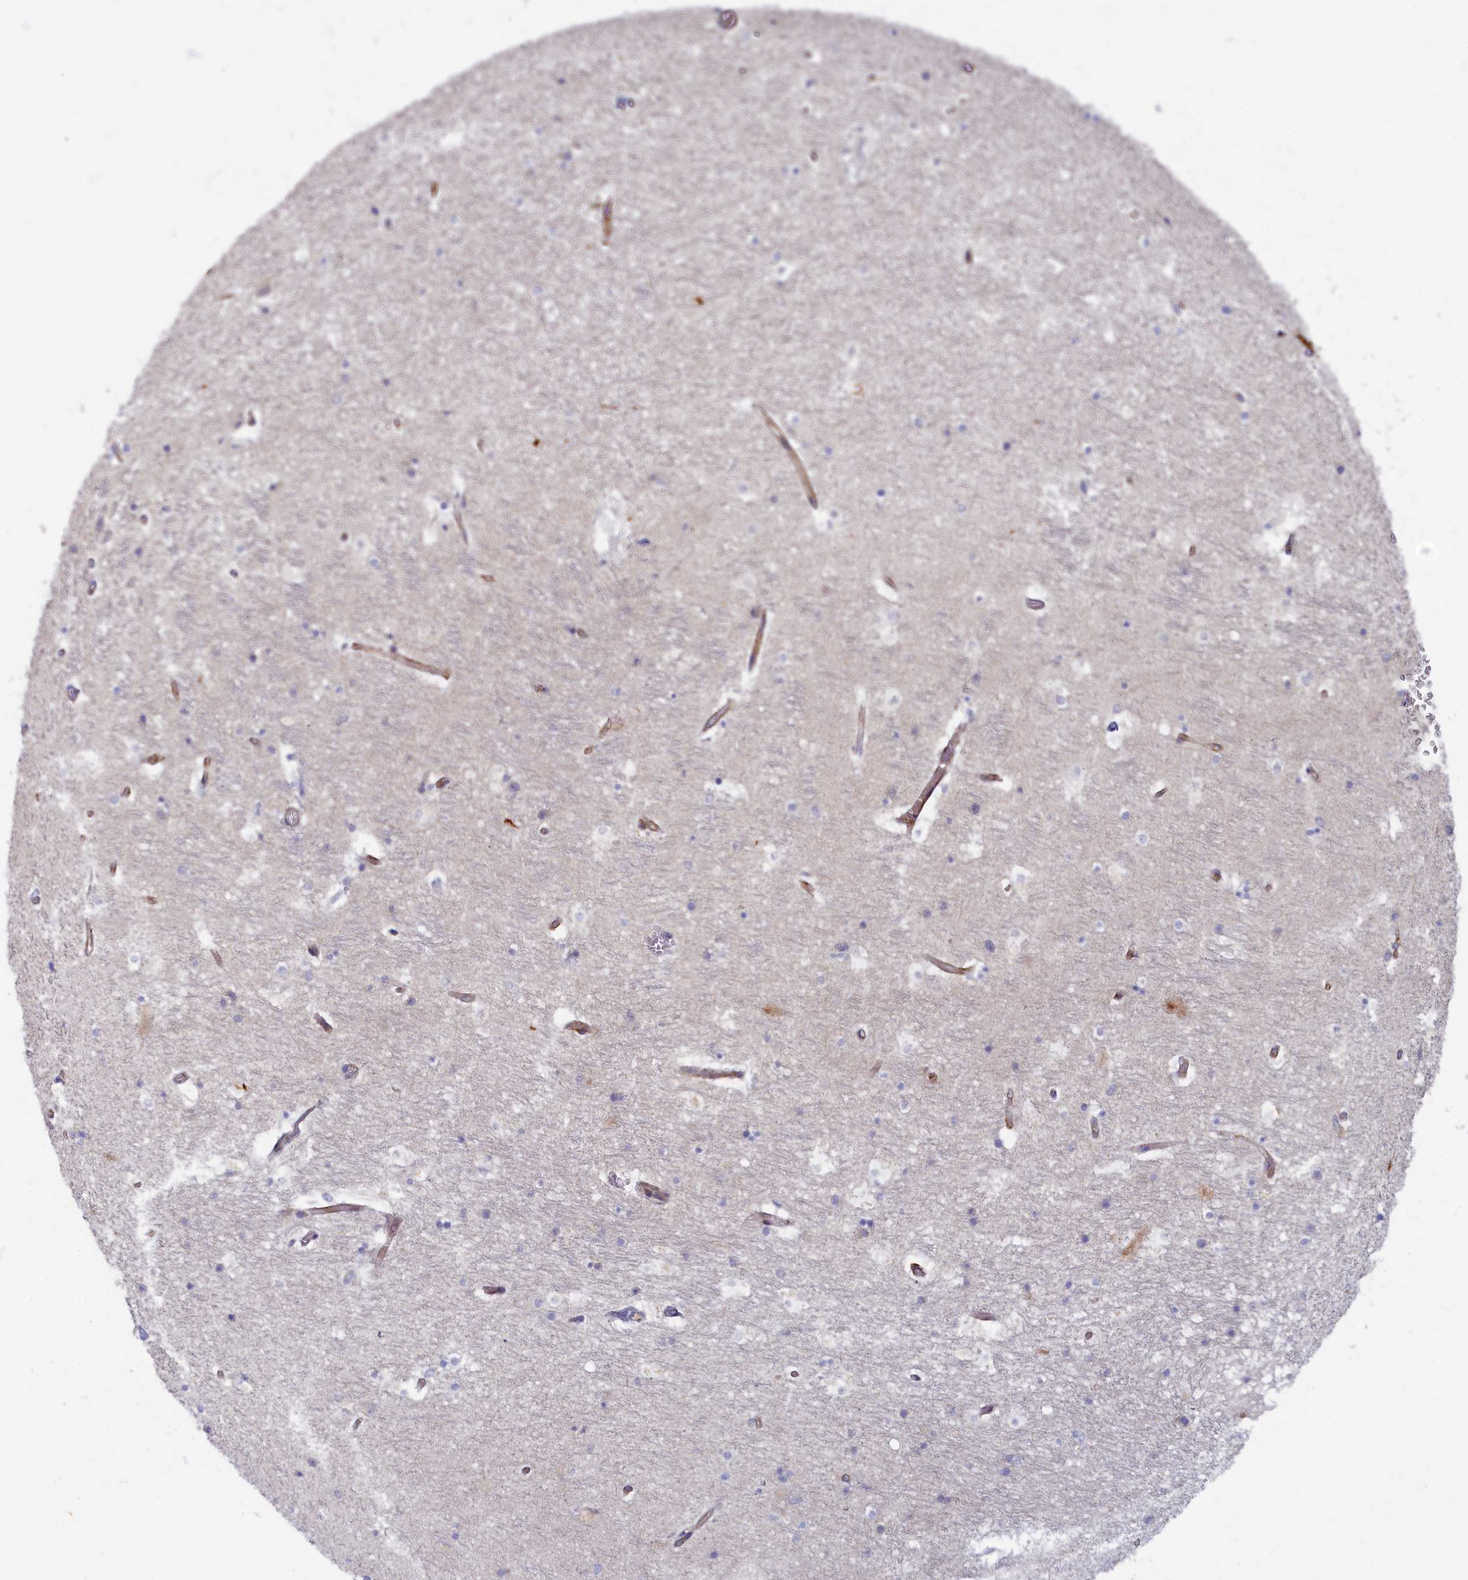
{"staining": {"intensity": "negative", "quantity": "none", "location": "none"}, "tissue": "hippocampus", "cell_type": "Glial cells", "image_type": "normal", "snomed": [{"axis": "morphology", "description": "Normal tissue, NOS"}, {"axis": "topography", "description": "Hippocampus"}], "caption": "Human hippocampus stained for a protein using immunohistochemistry exhibits no expression in glial cells.", "gene": "WDR59", "patient": {"sex": "female", "age": 52}}